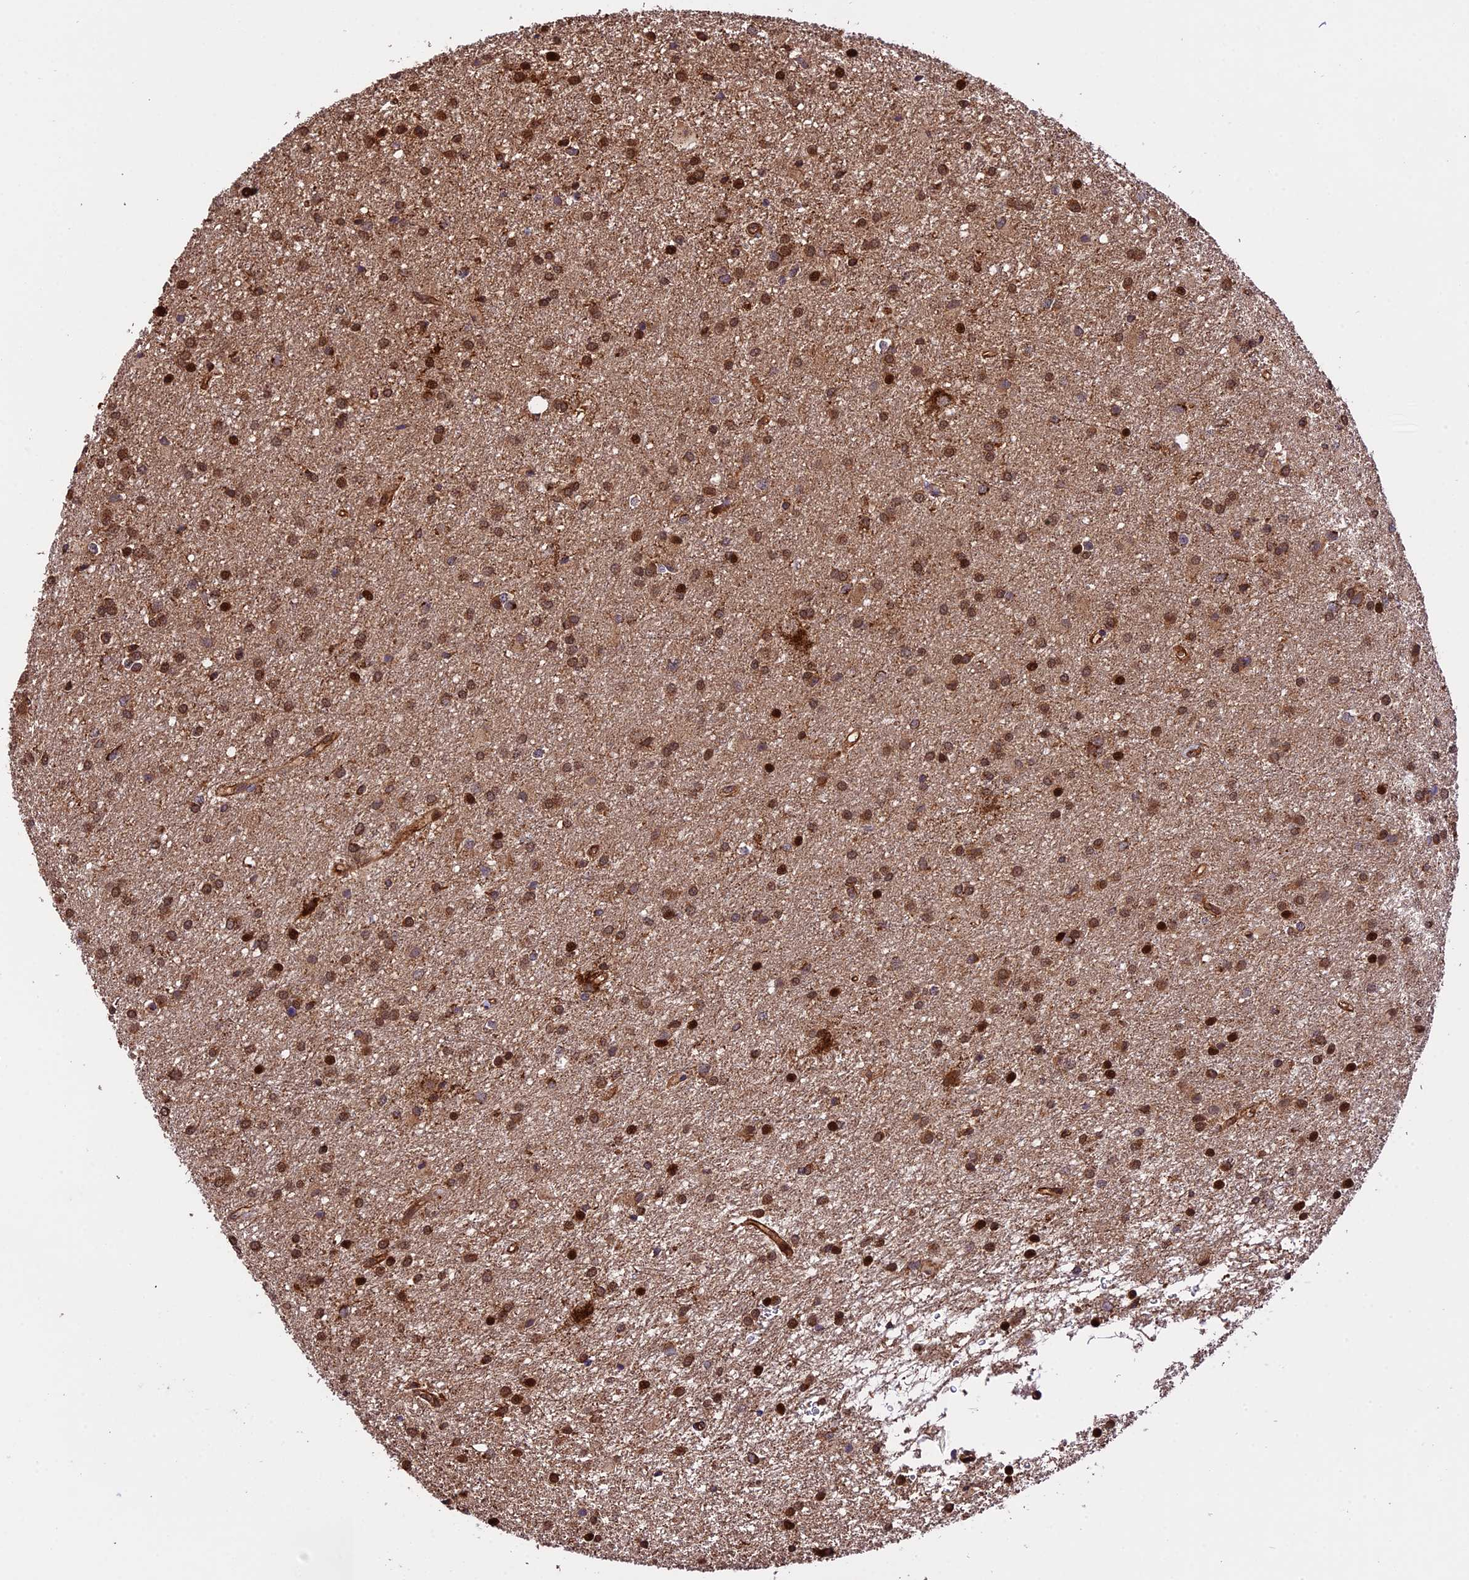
{"staining": {"intensity": "moderate", "quantity": ">75%", "location": "cytoplasmic/membranous,nuclear"}, "tissue": "glioma", "cell_type": "Tumor cells", "image_type": "cancer", "snomed": [{"axis": "morphology", "description": "Glioma, malignant, High grade"}, {"axis": "topography", "description": "Brain"}], "caption": "Brown immunohistochemical staining in glioma exhibits moderate cytoplasmic/membranous and nuclear expression in approximately >75% of tumor cells. (DAB (3,3'-diaminobenzidine) = brown stain, brightfield microscopy at high magnification).", "gene": "HERPUD1", "patient": {"sex": "female", "age": 50}}